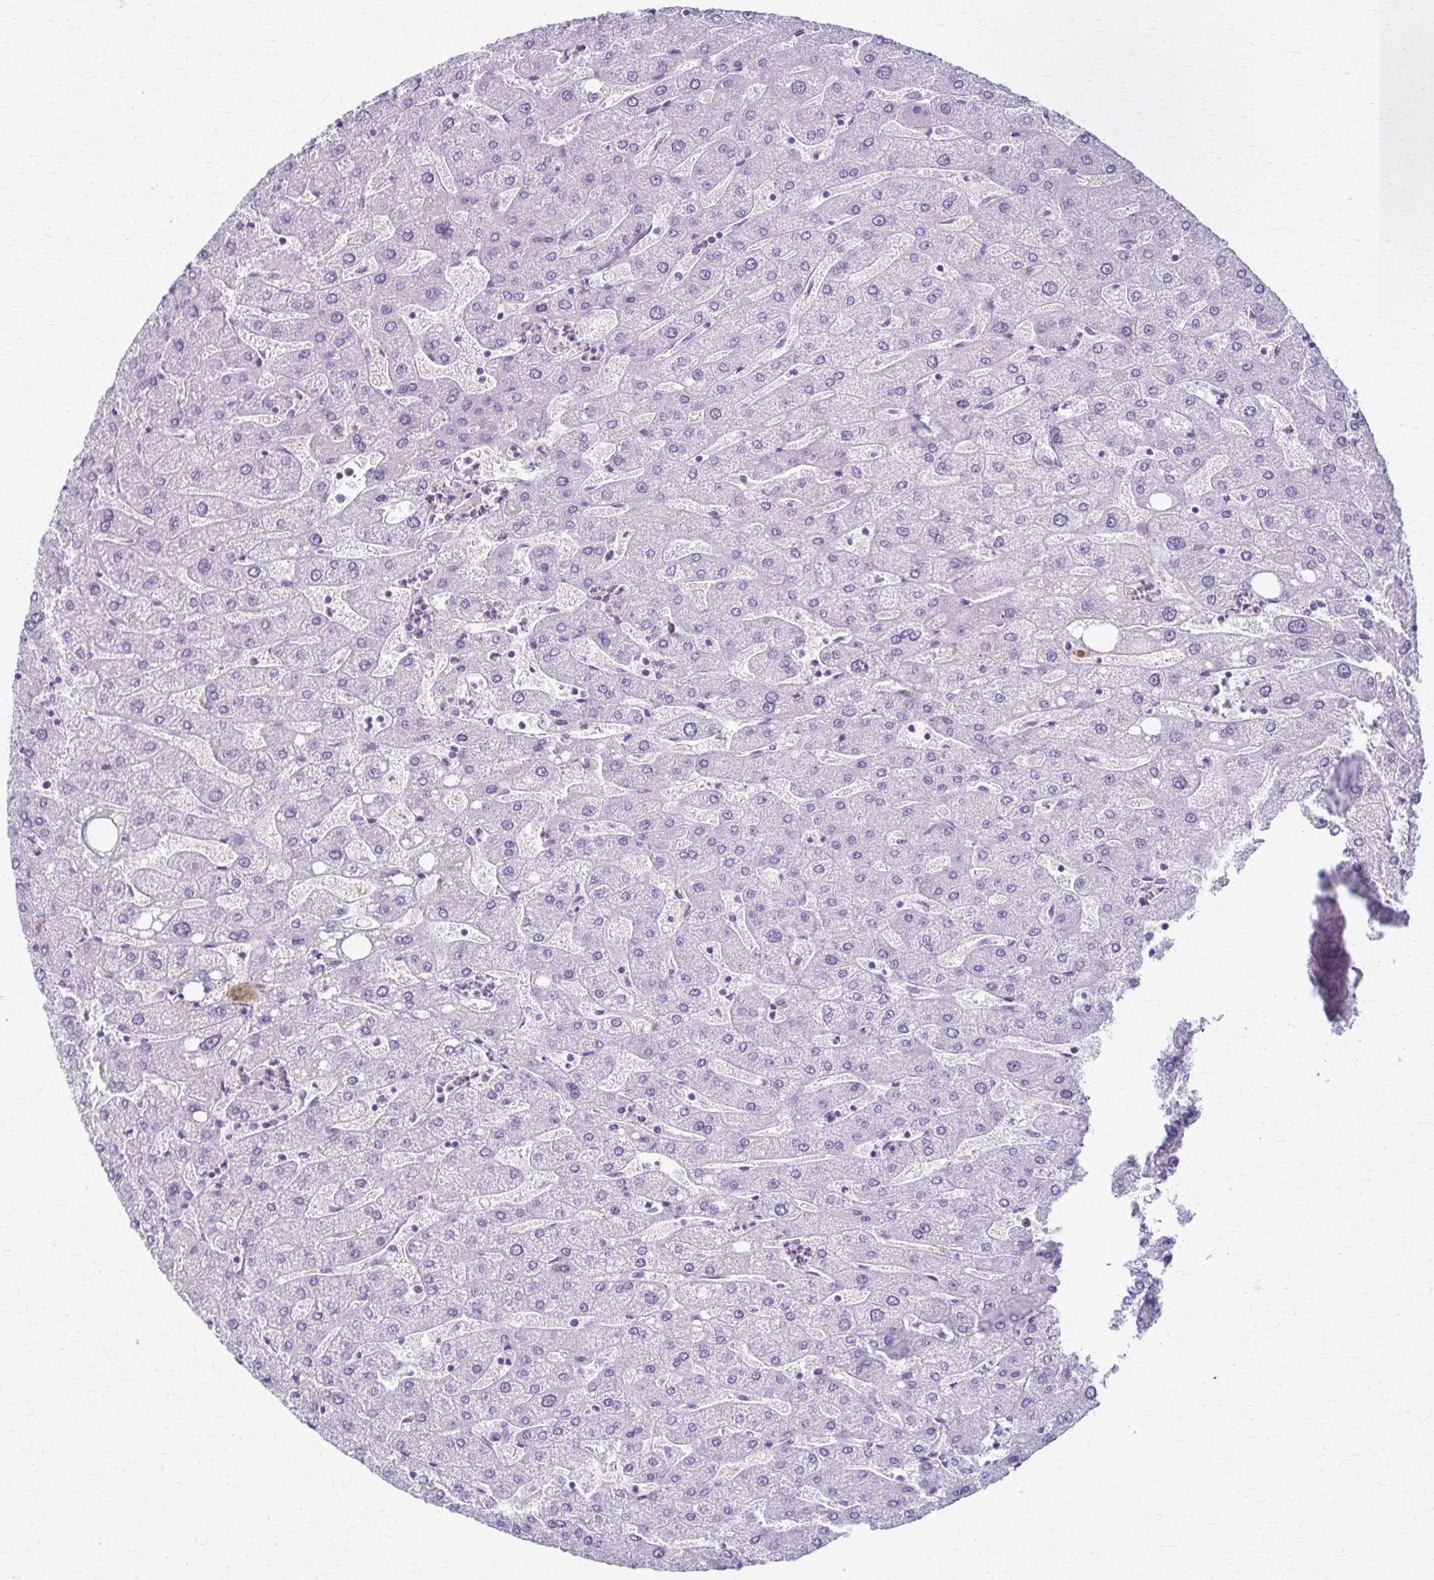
{"staining": {"intensity": "negative", "quantity": "none", "location": "none"}, "tissue": "liver", "cell_type": "Cholangiocytes", "image_type": "normal", "snomed": [{"axis": "morphology", "description": "Normal tissue, NOS"}, {"axis": "topography", "description": "Liver"}], "caption": "DAB immunohistochemical staining of unremarkable liver demonstrates no significant positivity in cholangiocytes.", "gene": "TMEM60", "patient": {"sex": "male", "age": 67}}